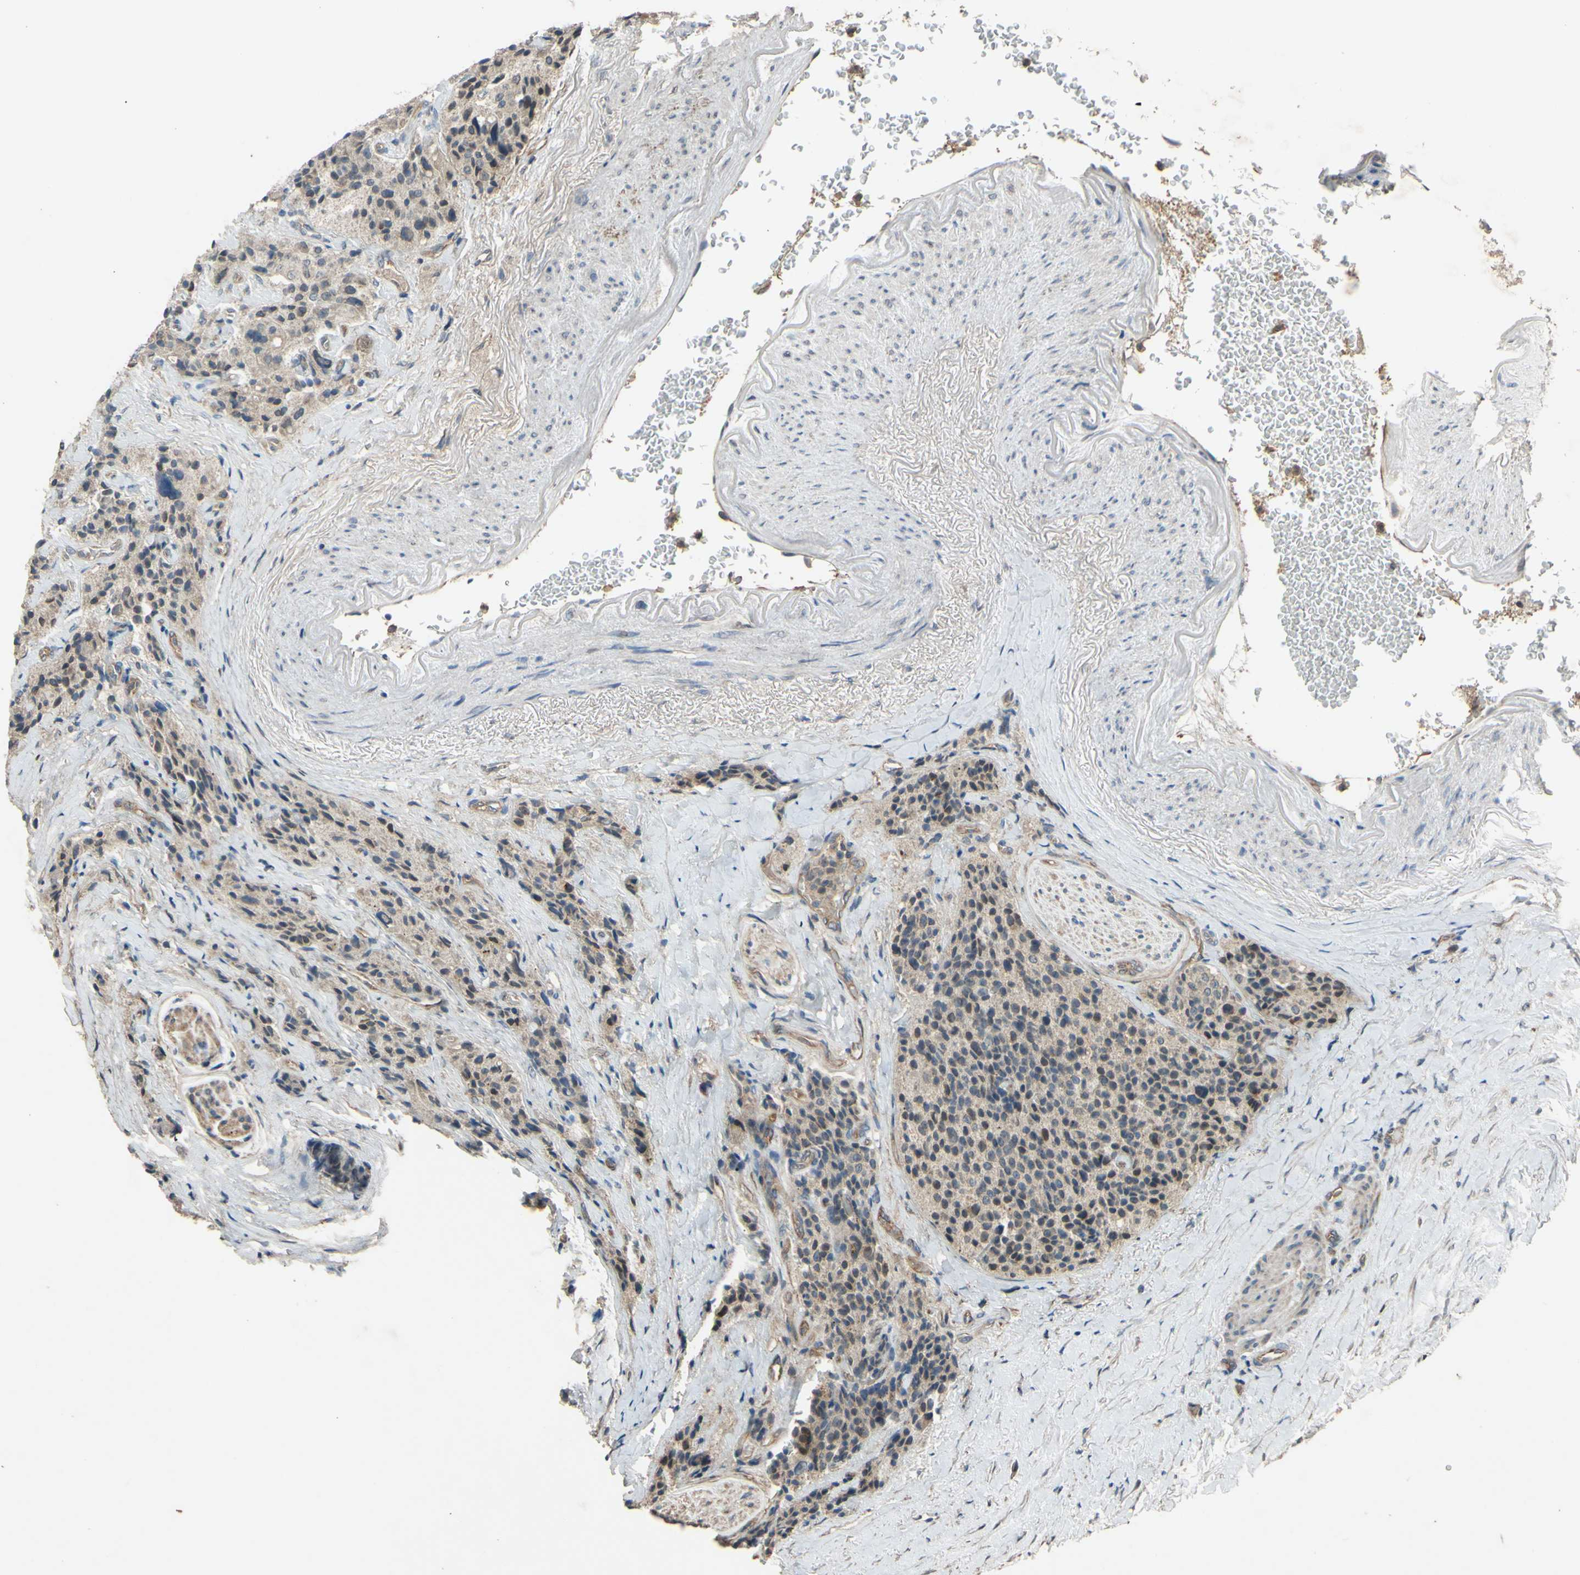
{"staining": {"intensity": "weak", "quantity": ">75%", "location": "cytoplasmic/membranous"}, "tissue": "carcinoid", "cell_type": "Tumor cells", "image_type": "cancer", "snomed": [{"axis": "morphology", "description": "Carcinoid, malignant, NOS"}, {"axis": "topography", "description": "Colon"}], "caption": "Protein expression analysis of human carcinoid reveals weak cytoplasmic/membranous staining in about >75% of tumor cells.", "gene": "SHROOM4", "patient": {"sex": "female", "age": 61}}